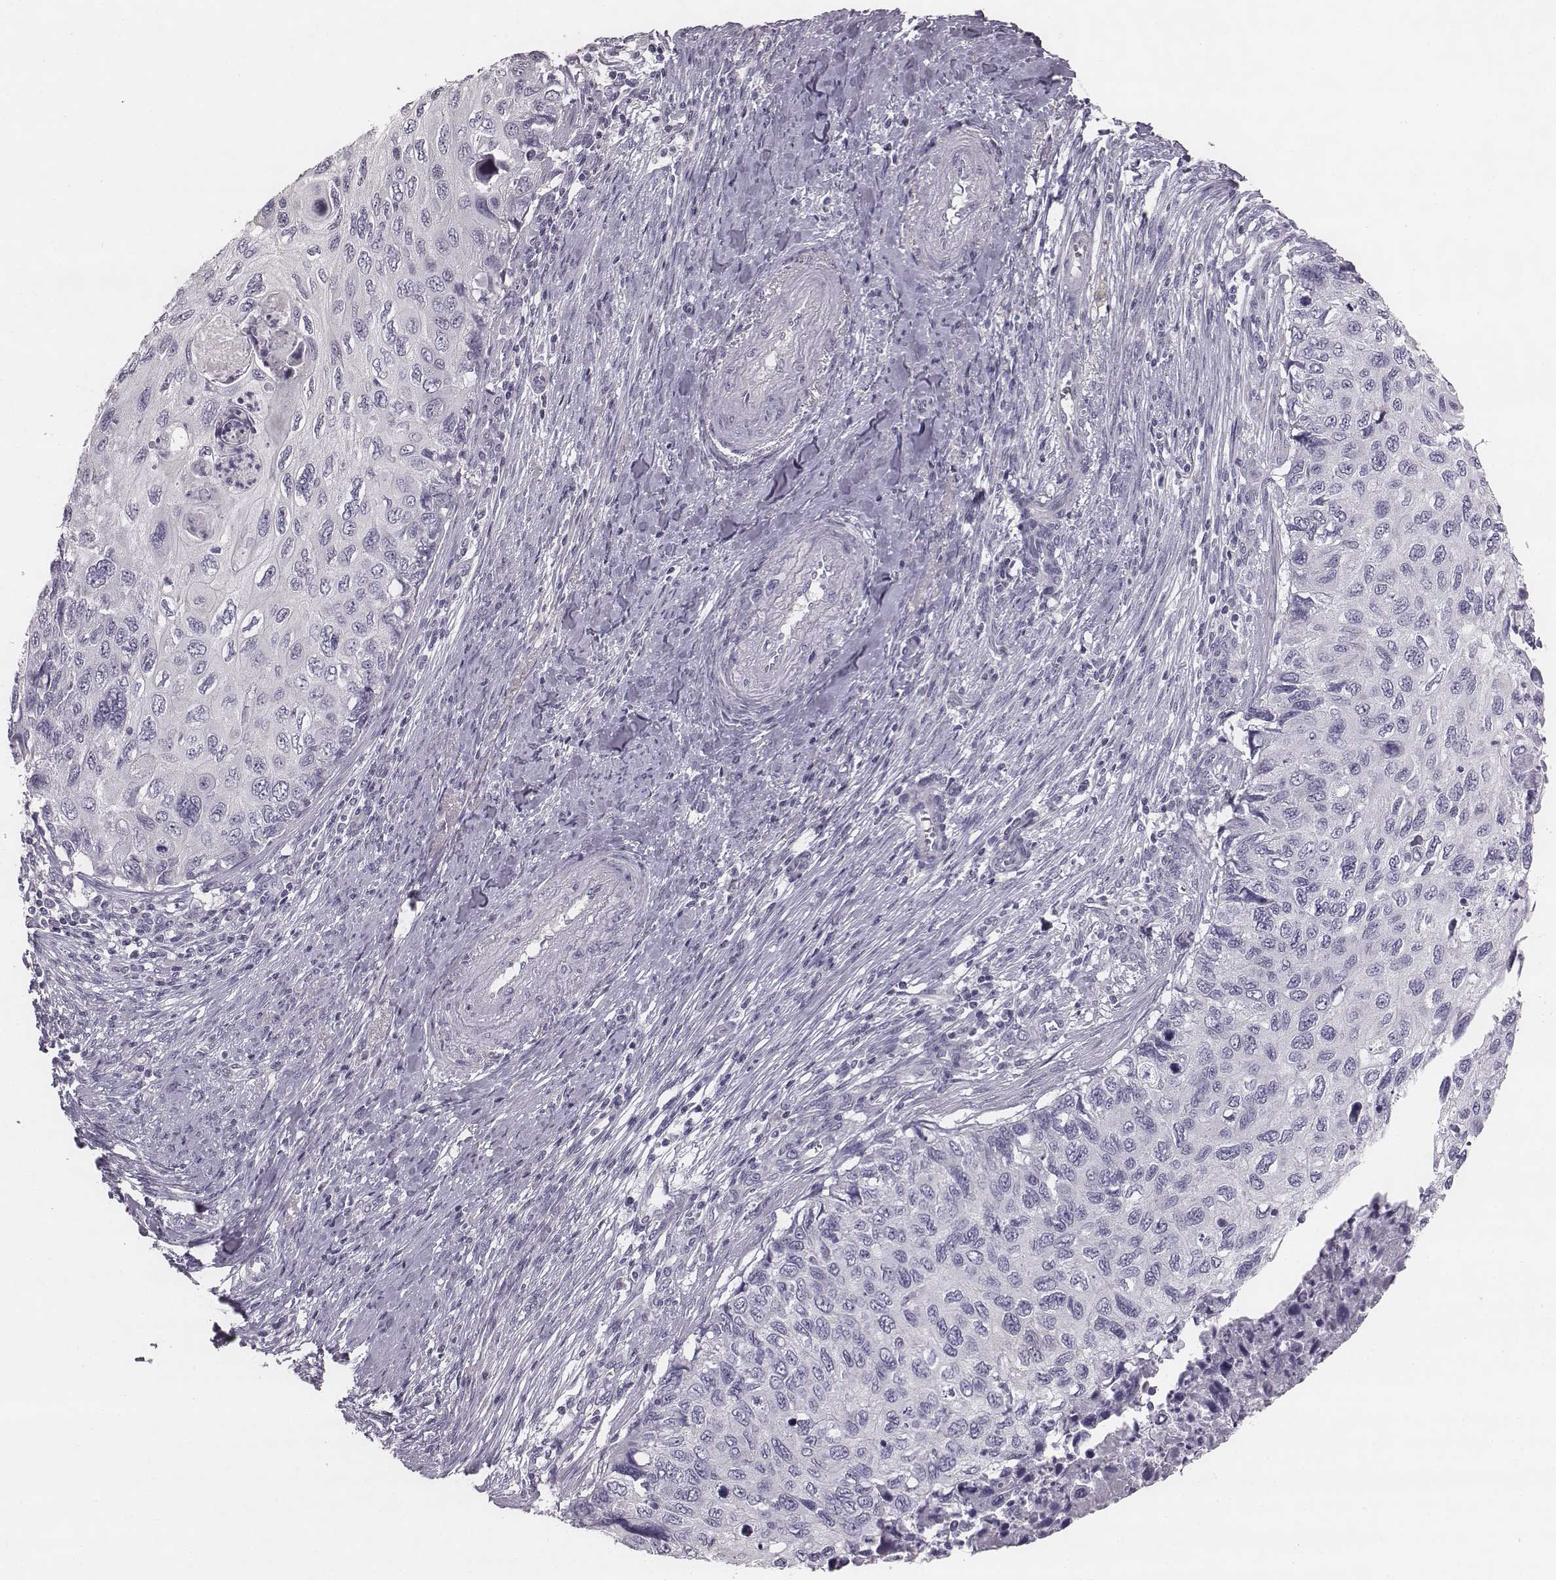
{"staining": {"intensity": "negative", "quantity": "none", "location": "none"}, "tissue": "cervical cancer", "cell_type": "Tumor cells", "image_type": "cancer", "snomed": [{"axis": "morphology", "description": "Squamous cell carcinoma, NOS"}, {"axis": "topography", "description": "Cervix"}], "caption": "This photomicrograph is of squamous cell carcinoma (cervical) stained with immunohistochemistry to label a protein in brown with the nuclei are counter-stained blue. There is no positivity in tumor cells. Brightfield microscopy of immunohistochemistry (IHC) stained with DAB (3,3'-diaminobenzidine) (brown) and hematoxylin (blue), captured at high magnification.", "gene": "PDE8B", "patient": {"sex": "female", "age": 70}}